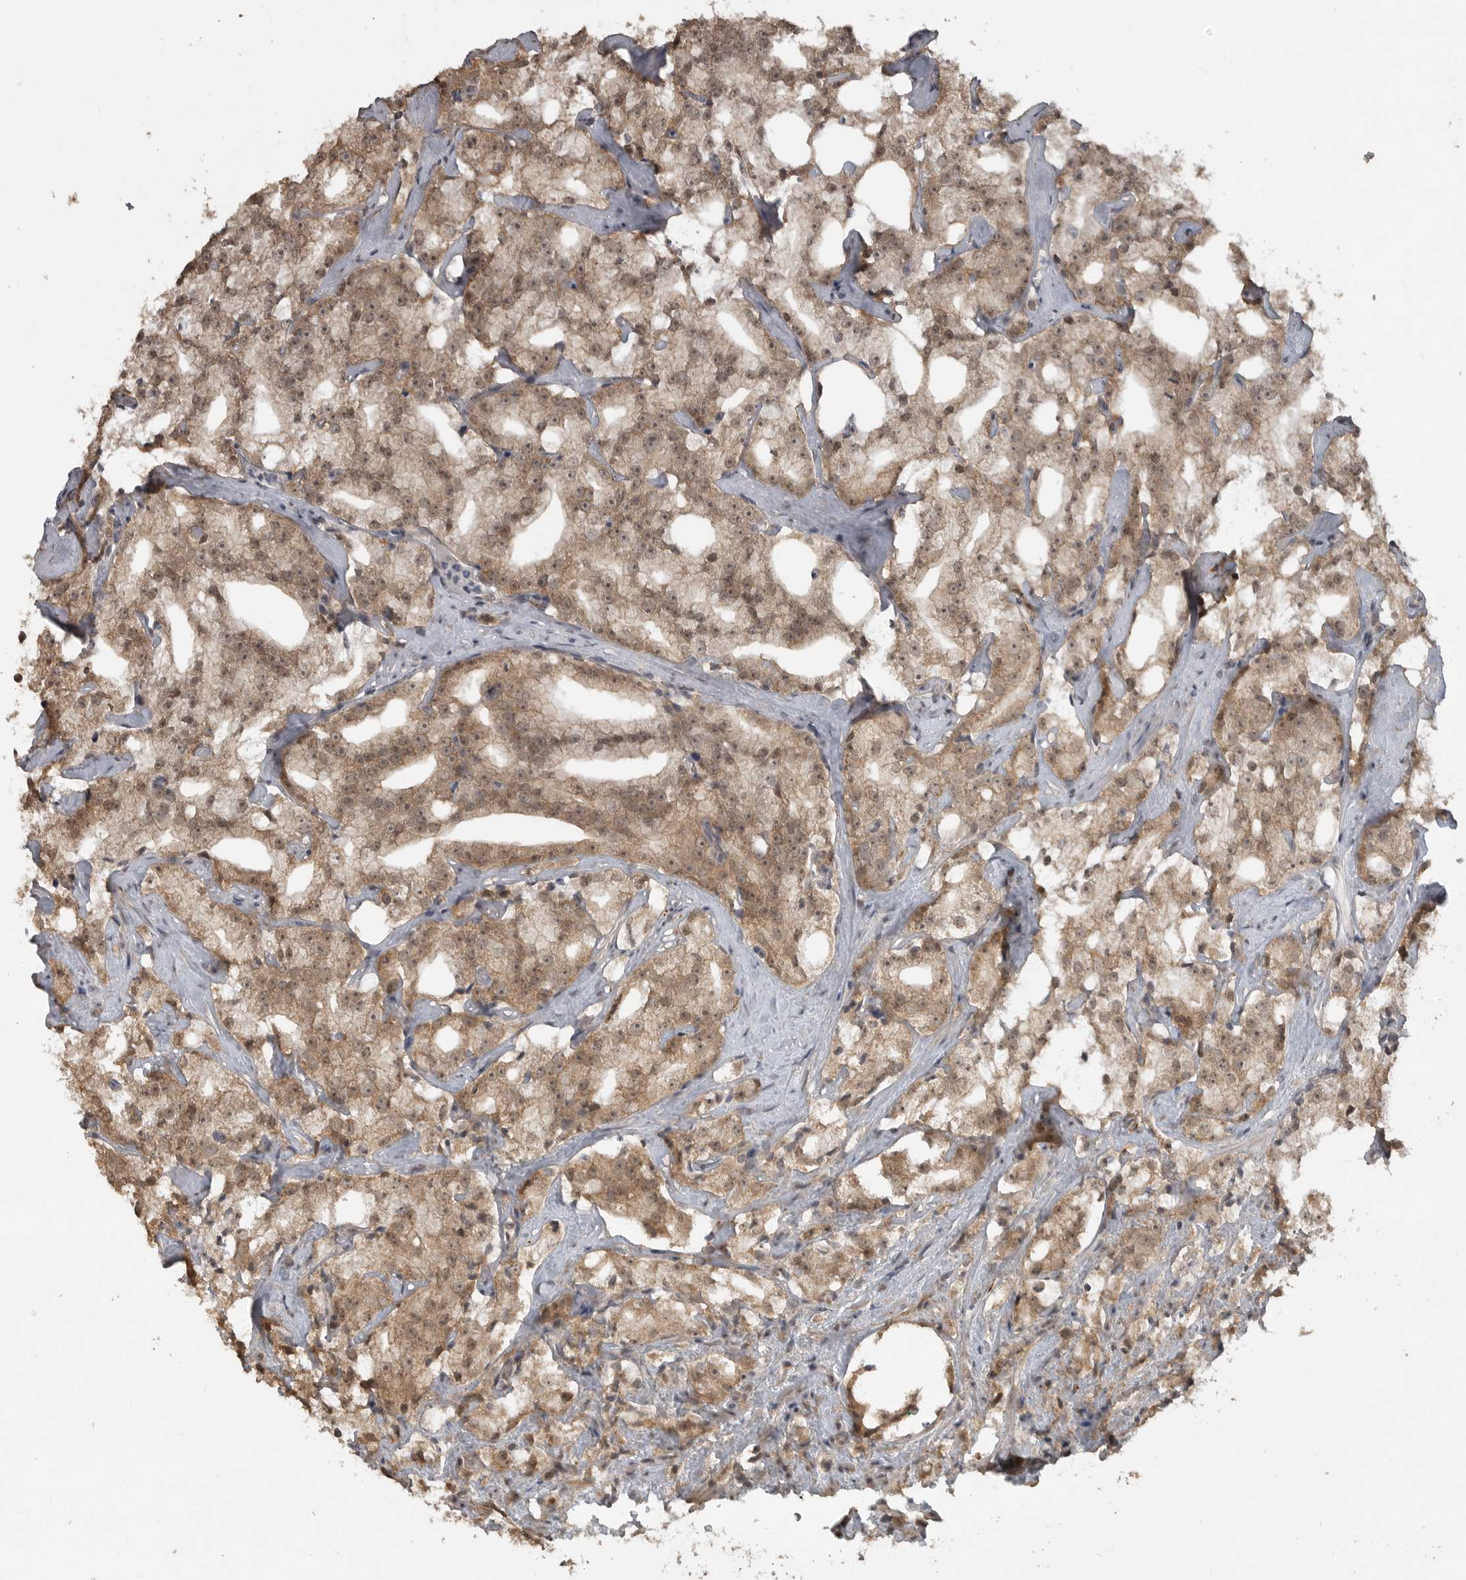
{"staining": {"intensity": "moderate", "quantity": ">75%", "location": "cytoplasmic/membranous"}, "tissue": "prostate cancer", "cell_type": "Tumor cells", "image_type": "cancer", "snomed": [{"axis": "morphology", "description": "Adenocarcinoma, High grade"}, {"axis": "topography", "description": "Prostate"}], "caption": "There is medium levels of moderate cytoplasmic/membranous expression in tumor cells of adenocarcinoma (high-grade) (prostate), as demonstrated by immunohistochemical staining (brown color).", "gene": "LLGL1", "patient": {"sex": "male", "age": 64}}